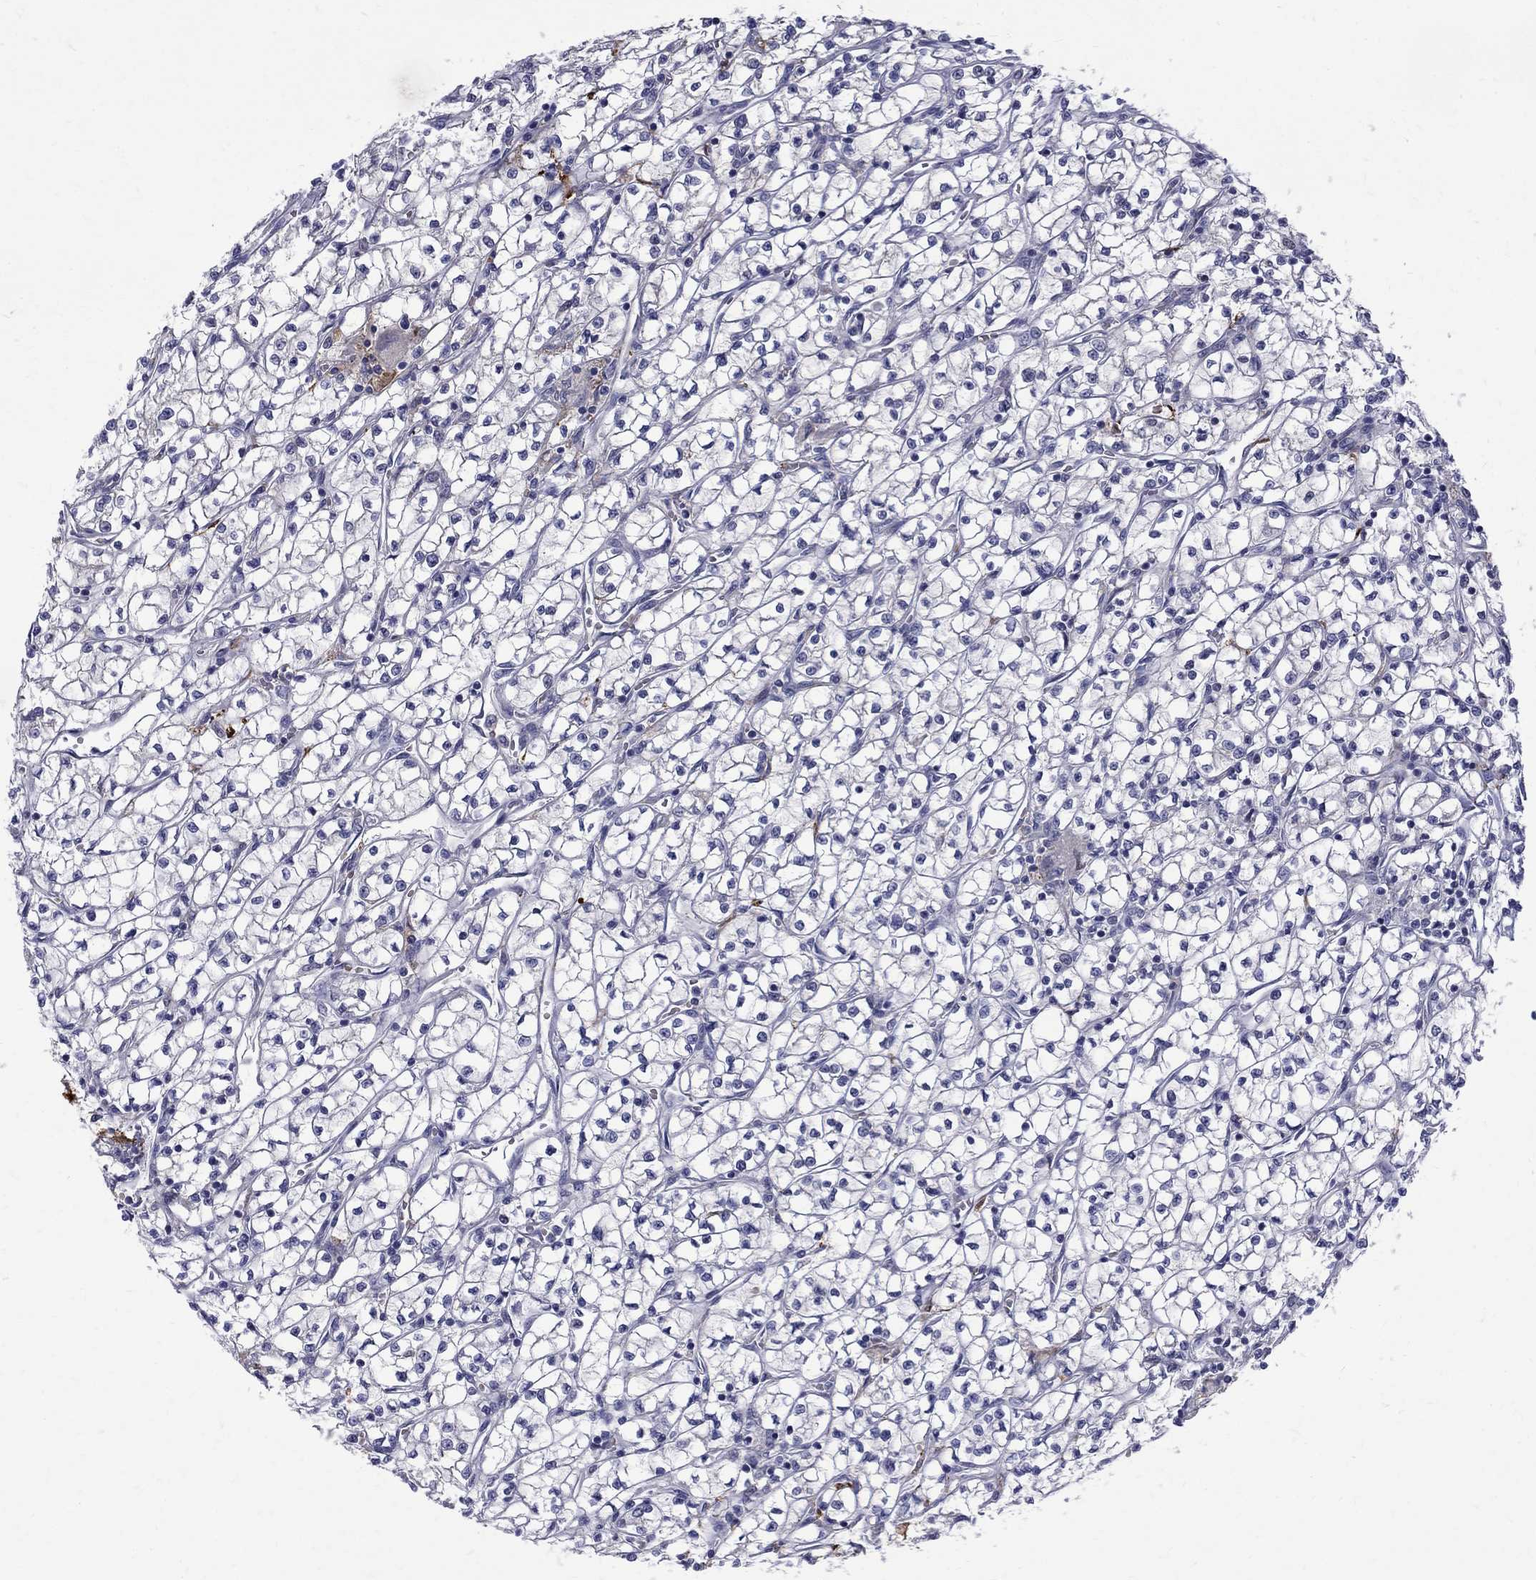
{"staining": {"intensity": "negative", "quantity": "none", "location": "none"}, "tissue": "renal cancer", "cell_type": "Tumor cells", "image_type": "cancer", "snomed": [{"axis": "morphology", "description": "Adenocarcinoma, NOS"}, {"axis": "topography", "description": "Kidney"}], "caption": "Micrograph shows no significant protein positivity in tumor cells of renal cancer.", "gene": "AGER", "patient": {"sex": "female", "age": 64}}